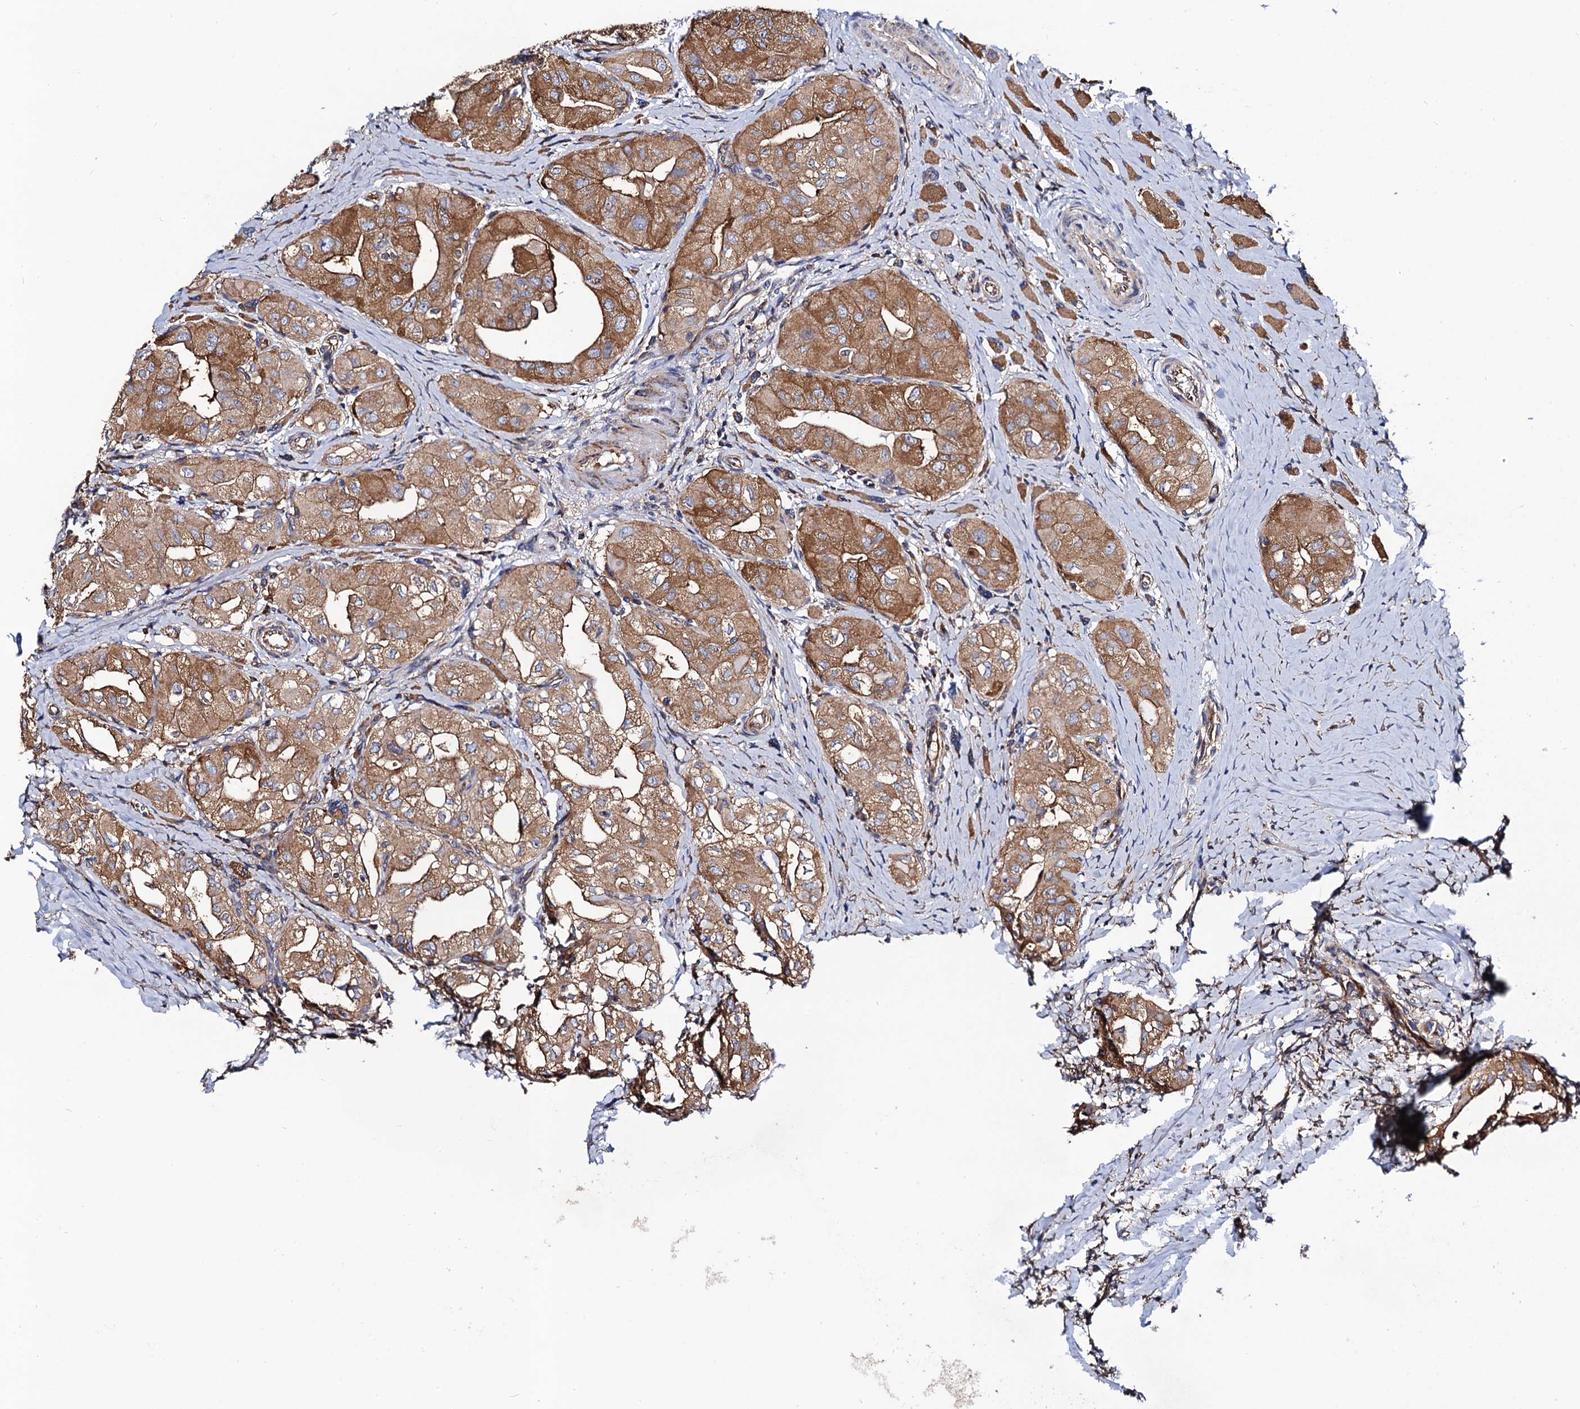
{"staining": {"intensity": "moderate", "quantity": ">75%", "location": "cytoplasmic/membranous"}, "tissue": "thyroid cancer", "cell_type": "Tumor cells", "image_type": "cancer", "snomed": [{"axis": "morphology", "description": "Papillary adenocarcinoma, NOS"}, {"axis": "topography", "description": "Thyroid gland"}], "caption": "Protein analysis of thyroid papillary adenocarcinoma tissue shows moderate cytoplasmic/membranous expression in approximately >75% of tumor cells.", "gene": "DYDC1", "patient": {"sex": "female", "age": 59}}